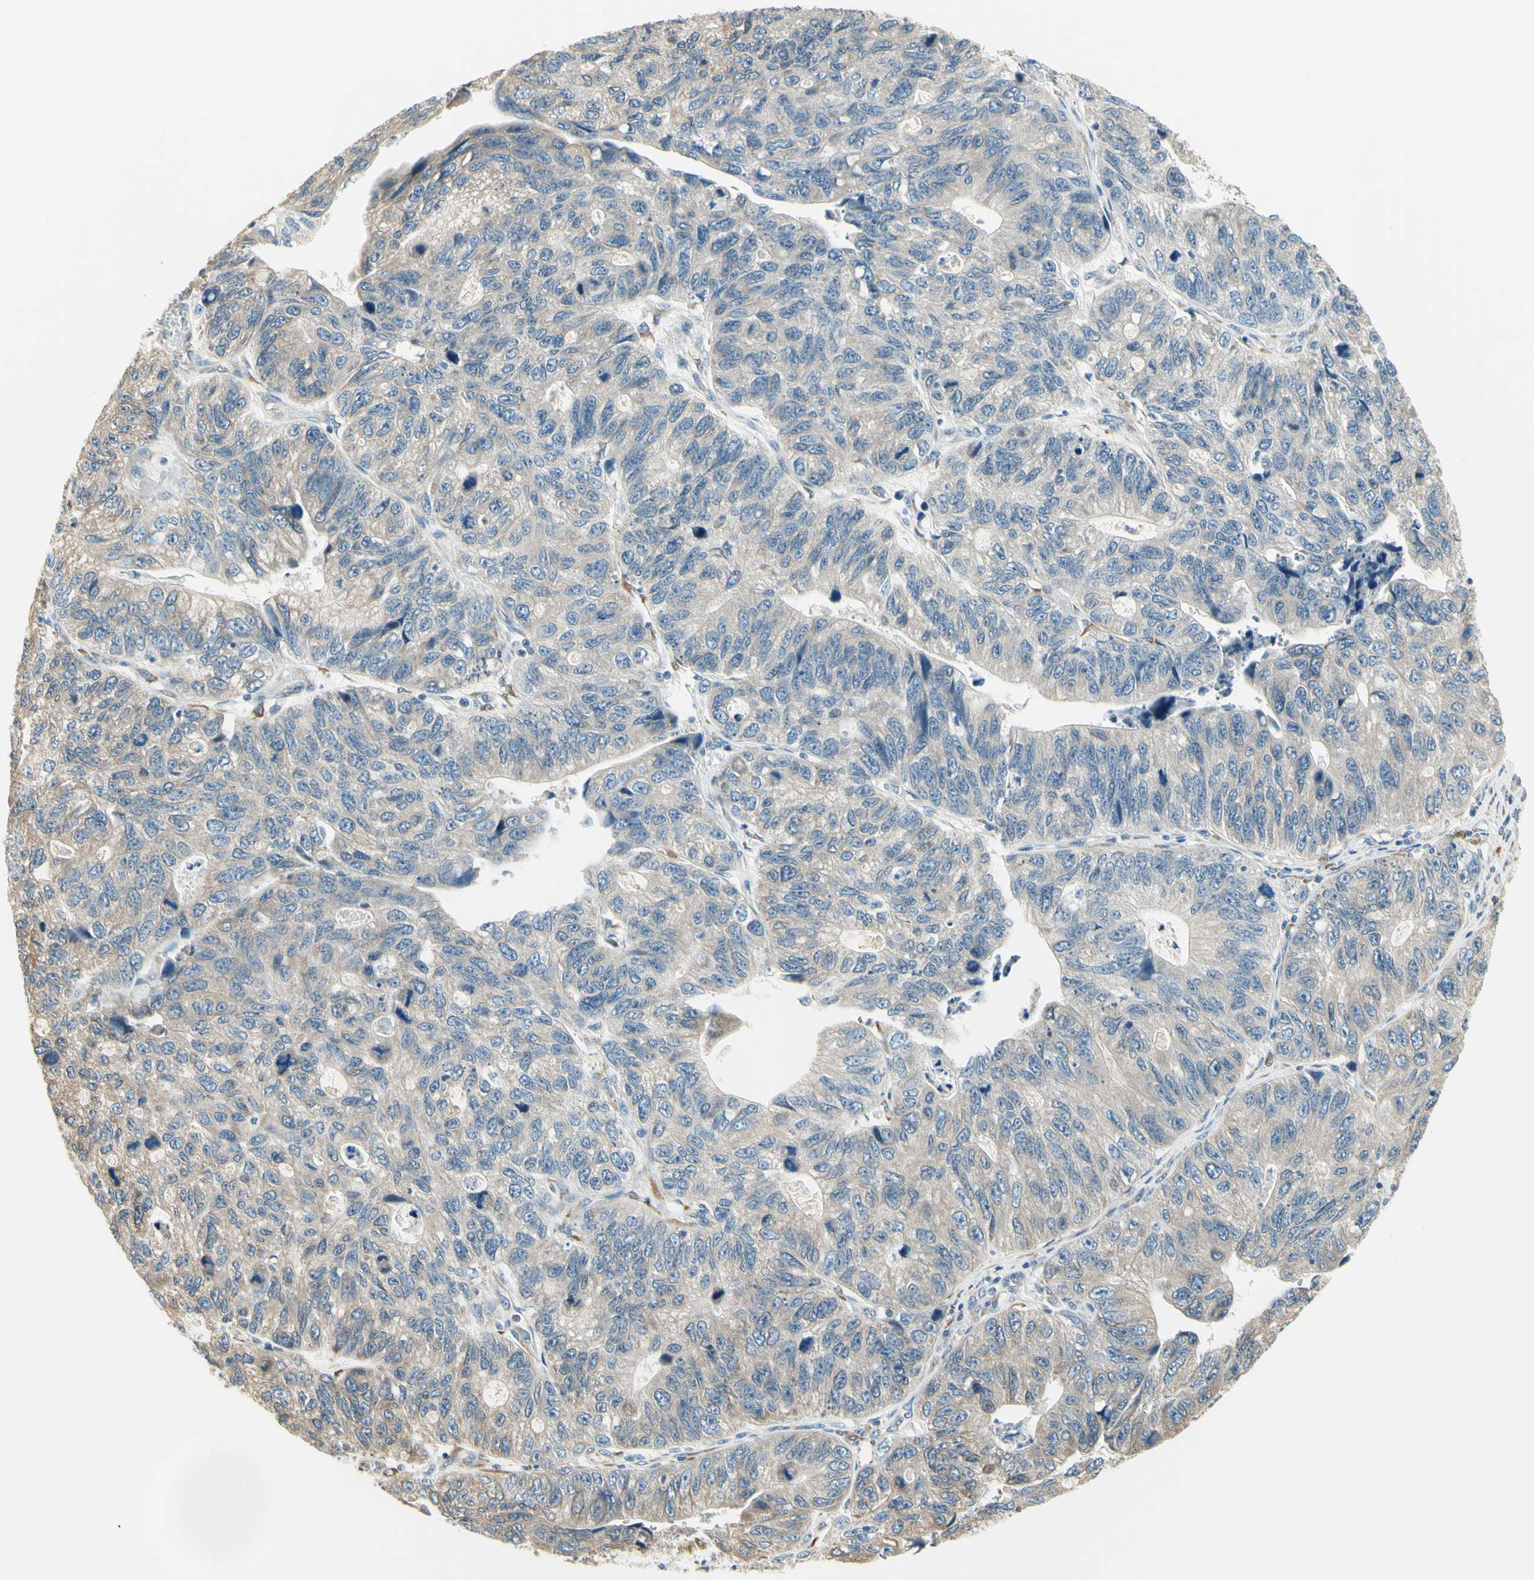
{"staining": {"intensity": "weak", "quantity": ">75%", "location": "cytoplasmic/membranous"}, "tissue": "stomach cancer", "cell_type": "Tumor cells", "image_type": "cancer", "snomed": [{"axis": "morphology", "description": "Adenocarcinoma, NOS"}, {"axis": "topography", "description": "Stomach"}], "caption": "Weak cytoplasmic/membranous staining for a protein is present in approximately >75% of tumor cells of stomach cancer using IHC.", "gene": "IGDCC4", "patient": {"sex": "male", "age": 59}}